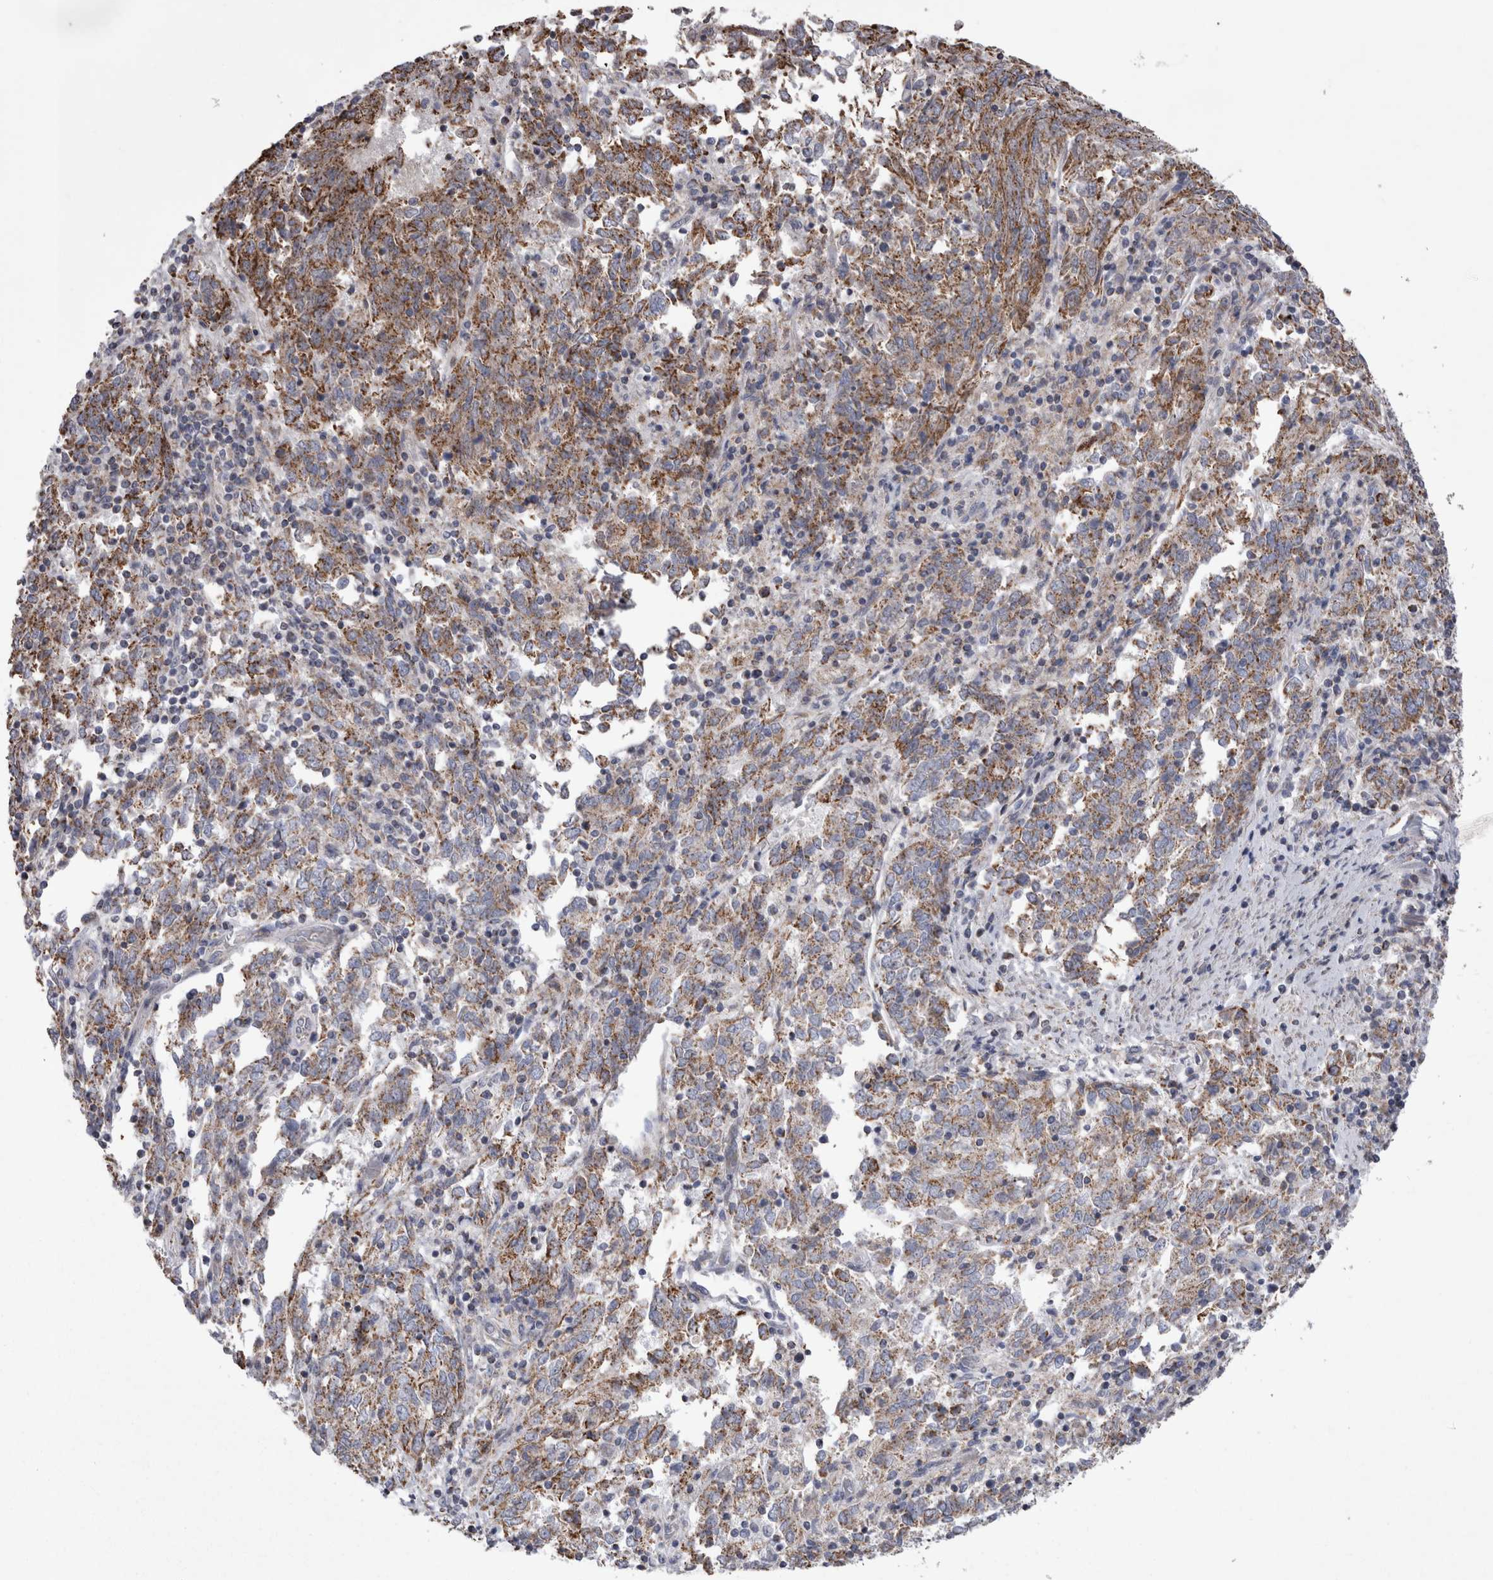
{"staining": {"intensity": "moderate", "quantity": ">75%", "location": "cytoplasmic/membranous"}, "tissue": "endometrial cancer", "cell_type": "Tumor cells", "image_type": "cancer", "snomed": [{"axis": "morphology", "description": "Adenocarcinoma, NOS"}, {"axis": "topography", "description": "Endometrium"}], "caption": "The photomicrograph shows staining of endometrial adenocarcinoma, revealing moderate cytoplasmic/membranous protein staining (brown color) within tumor cells.", "gene": "HDHD3", "patient": {"sex": "female", "age": 80}}